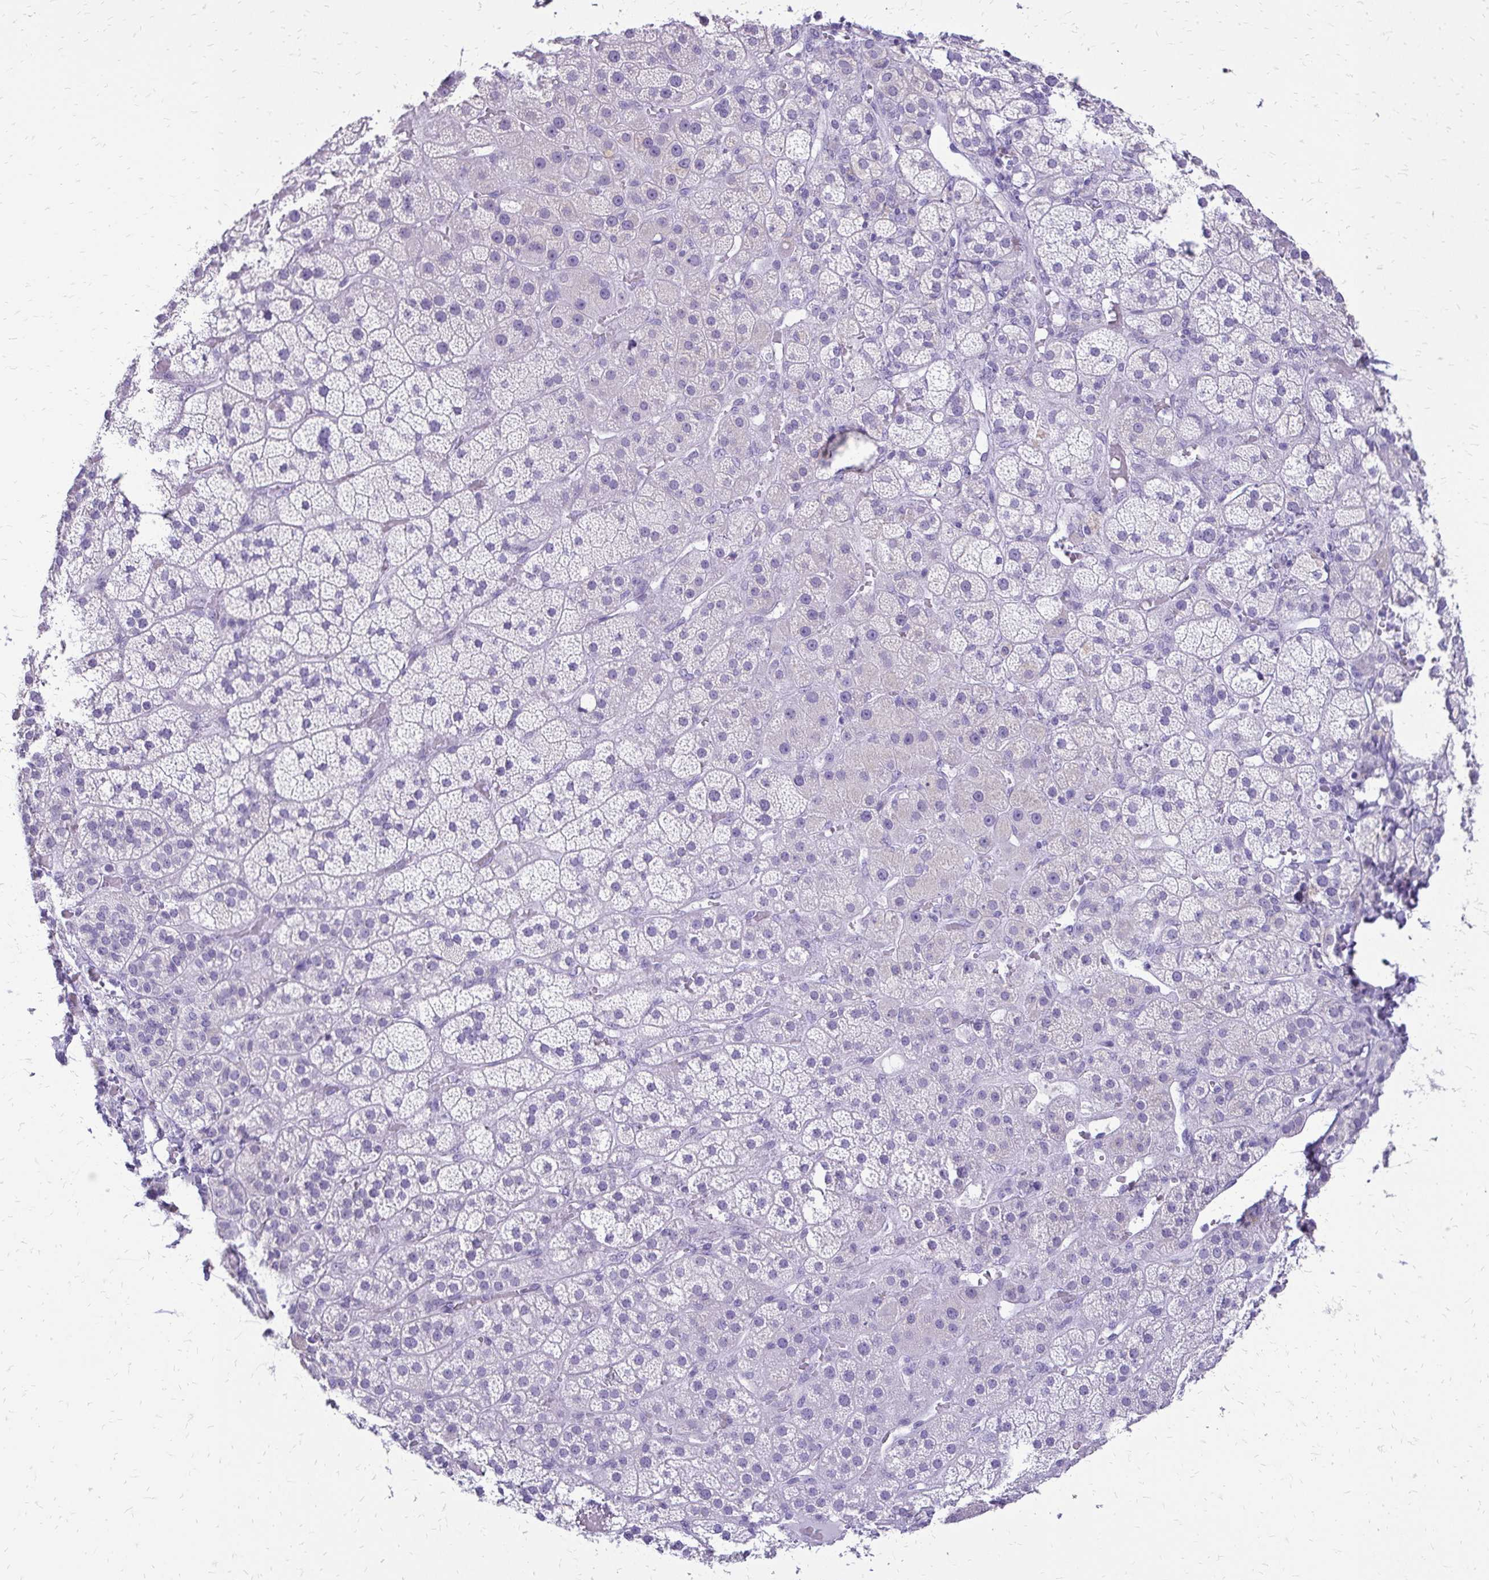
{"staining": {"intensity": "negative", "quantity": "none", "location": "none"}, "tissue": "adrenal gland", "cell_type": "Glandular cells", "image_type": "normal", "snomed": [{"axis": "morphology", "description": "Normal tissue, NOS"}, {"axis": "topography", "description": "Adrenal gland"}], "caption": "DAB immunohistochemical staining of unremarkable adrenal gland shows no significant positivity in glandular cells. Brightfield microscopy of immunohistochemistry (IHC) stained with DAB (brown) and hematoxylin (blue), captured at high magnification.", "gene": "SLC32A1", "patient": {"sex": "male", "age": 57}}